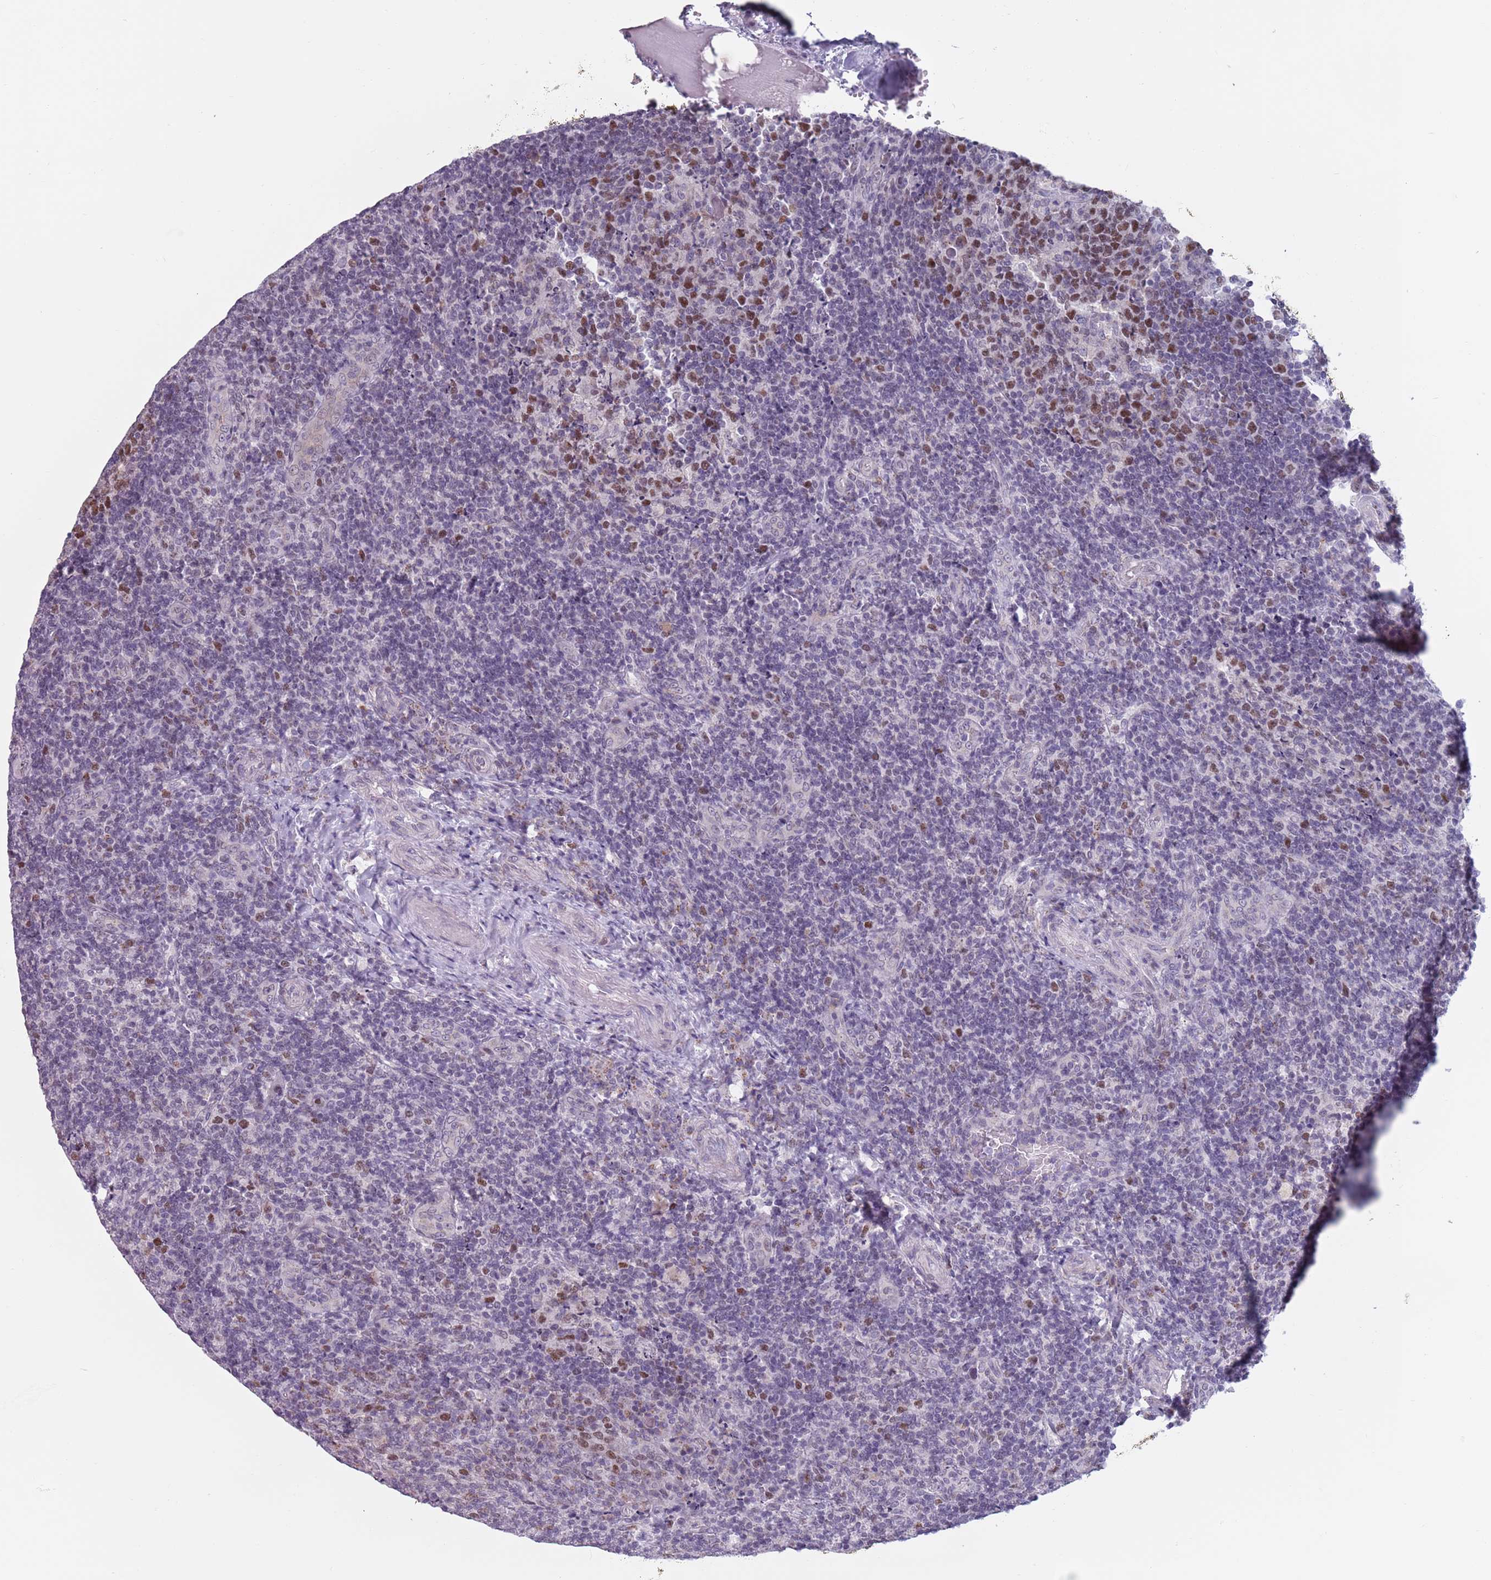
{"staining": {"intensity": "moderate", "quantity": "25%-75%", "location": "nuclear"}, "tissue": "tonsil", "cell_type": "Germinal center cells", "image_type": "normal", "snomed": [{"axis": "morphology", "description": "Normal tissue, NOS"}, {"axis": "topography", "description": "Tonsil"}], "caption": "A medium amount of moderate nuclear expression is identified in approximately 25%-75% of germinal center cells in normal tonsil.", "gene": "ZKSCAN2", "patient": {"sex": "male", "age": 17}}